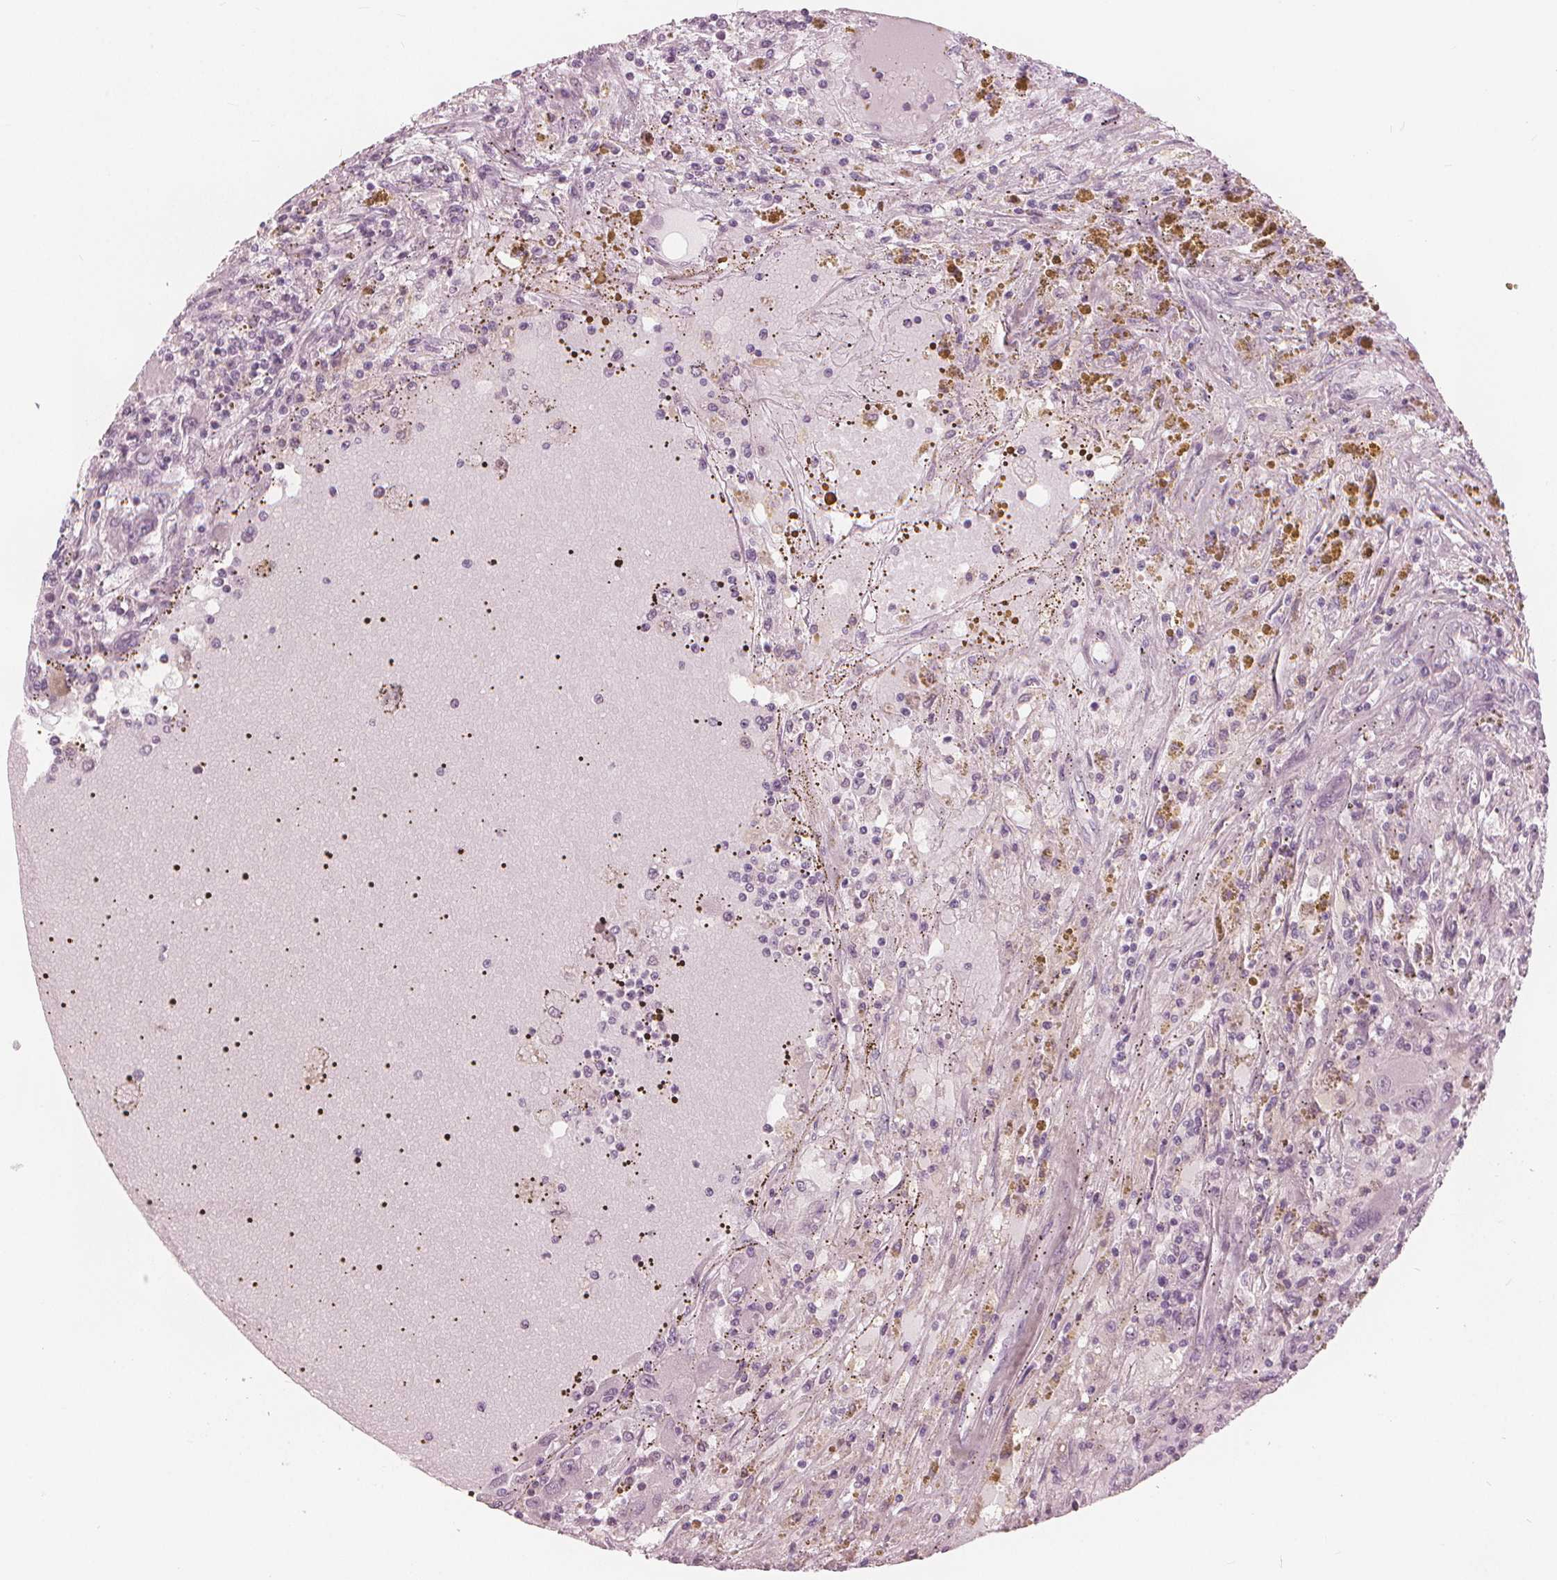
{"staining": {"intensity": "negative", "quantity": "none", "location": "none"}, "tissue": "renal cancer", "cell_type": "Tumor cells", "image_type": "cancer", "snomed": [{"axis": "morphology", "description": "Adenocarcinoma, NOS"}, {"axis": "topography", "description": "Kidney"}], "caption": "Tumor cells show no significant expression in renal adenocarcinoma. (DAB (3,3'-diaminobenzidine) immunohistochemistry (IHC), high magnification).", "gene": "PAEP", "patient": {"sex": "female", "age": 67}}